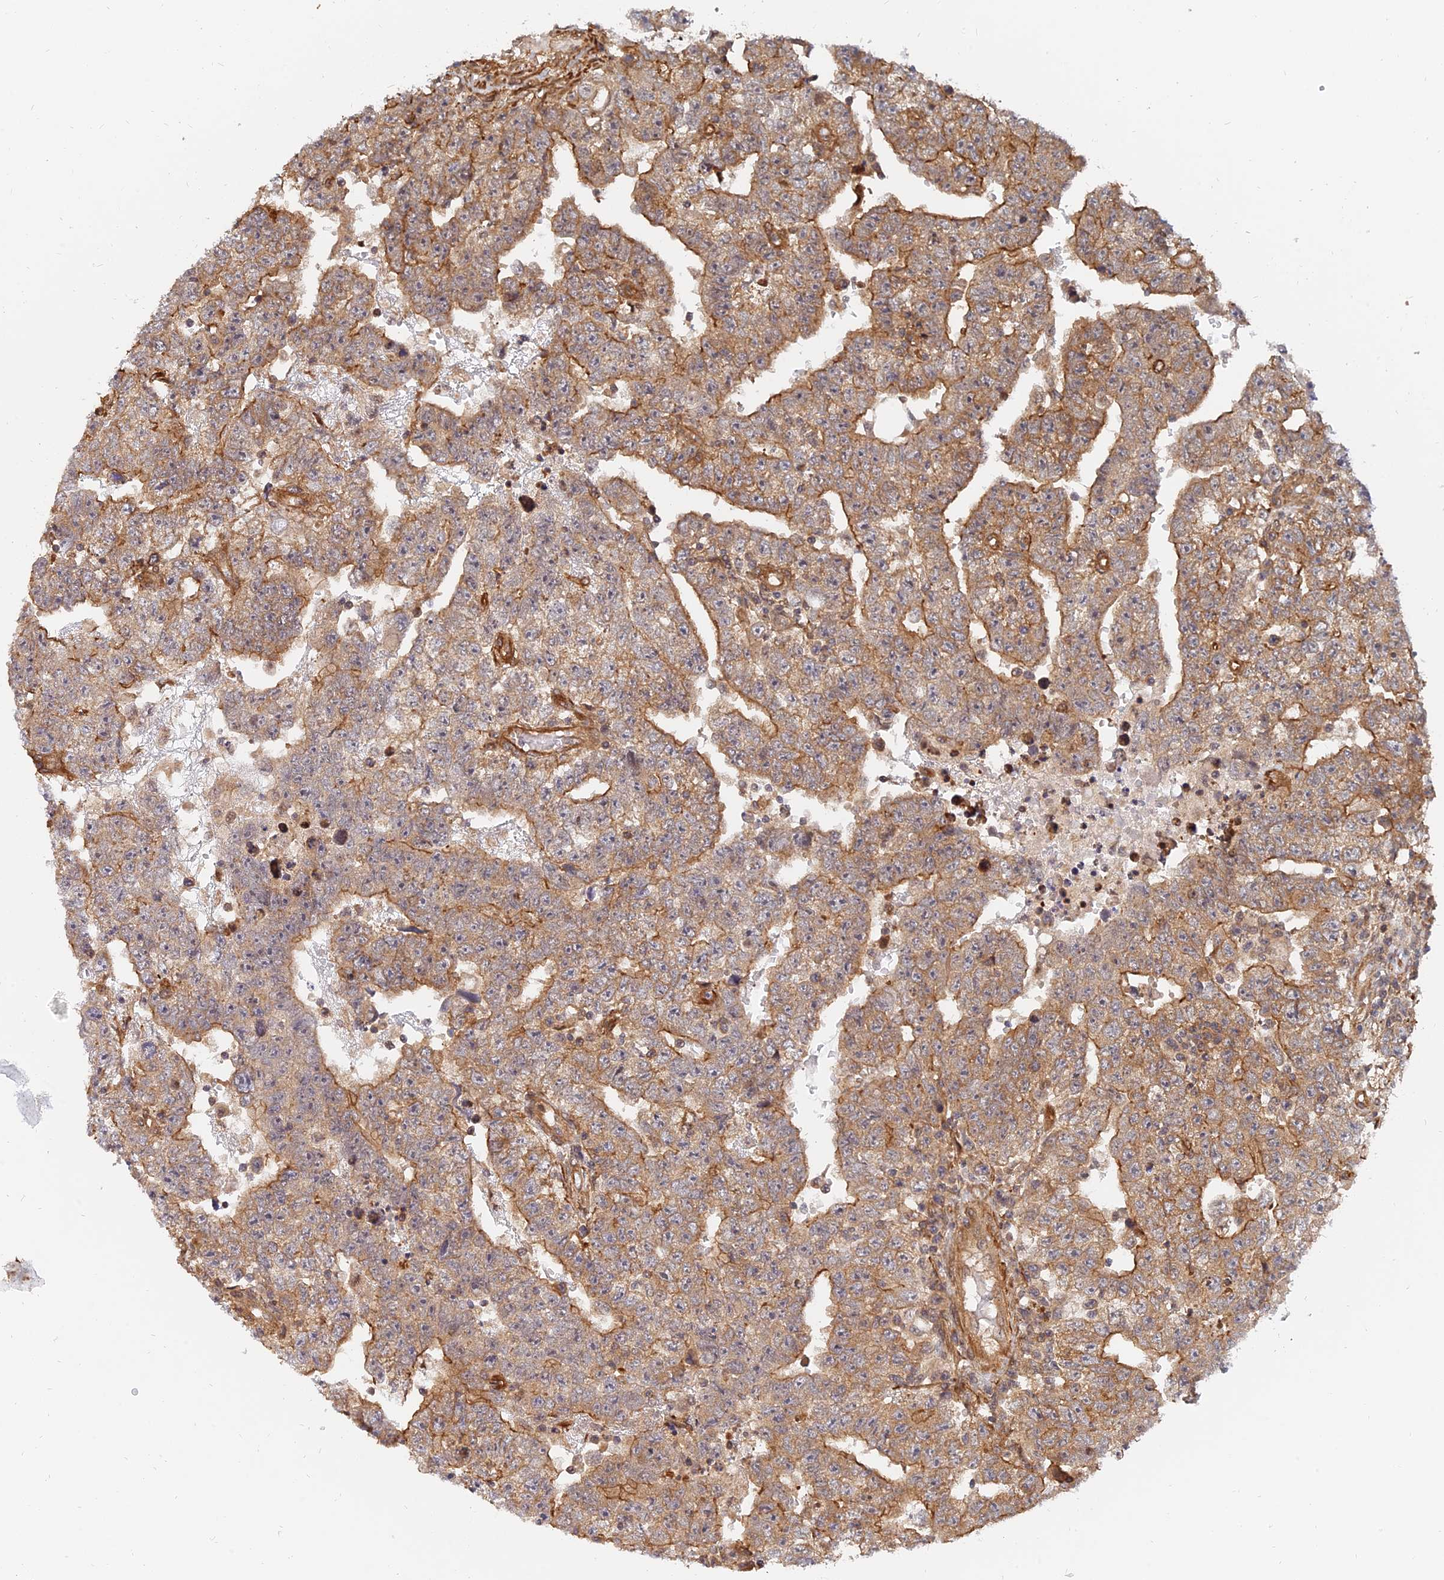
{"staining": {"intensity": "moderate", "quantity": ">75%", "location": "cytoplasmic/membranous"}, "tissue": "testis cancer", "cell_type": "Tumor cells", "image_type": "cancer", "snomed": [{"axis": "morphology", "description": "Carcinoma, Embryonal, NOS"}, {"axis": "topography", "description": "Testis"}], "caption": "Immunohistochemical staining of embryonal carcinoma (testis) shows medium levels of moderate cytoplasmic/membranous positivity in approximately >75% of tumor cells. Using DAB (3,3'-diaminobenzidine) (brown) and hematoxylin (blue) stains, captured at high magnification using brightfield microscopy.", "gene": "WDR41", "patient": {"sex": "male", "age": 25}}